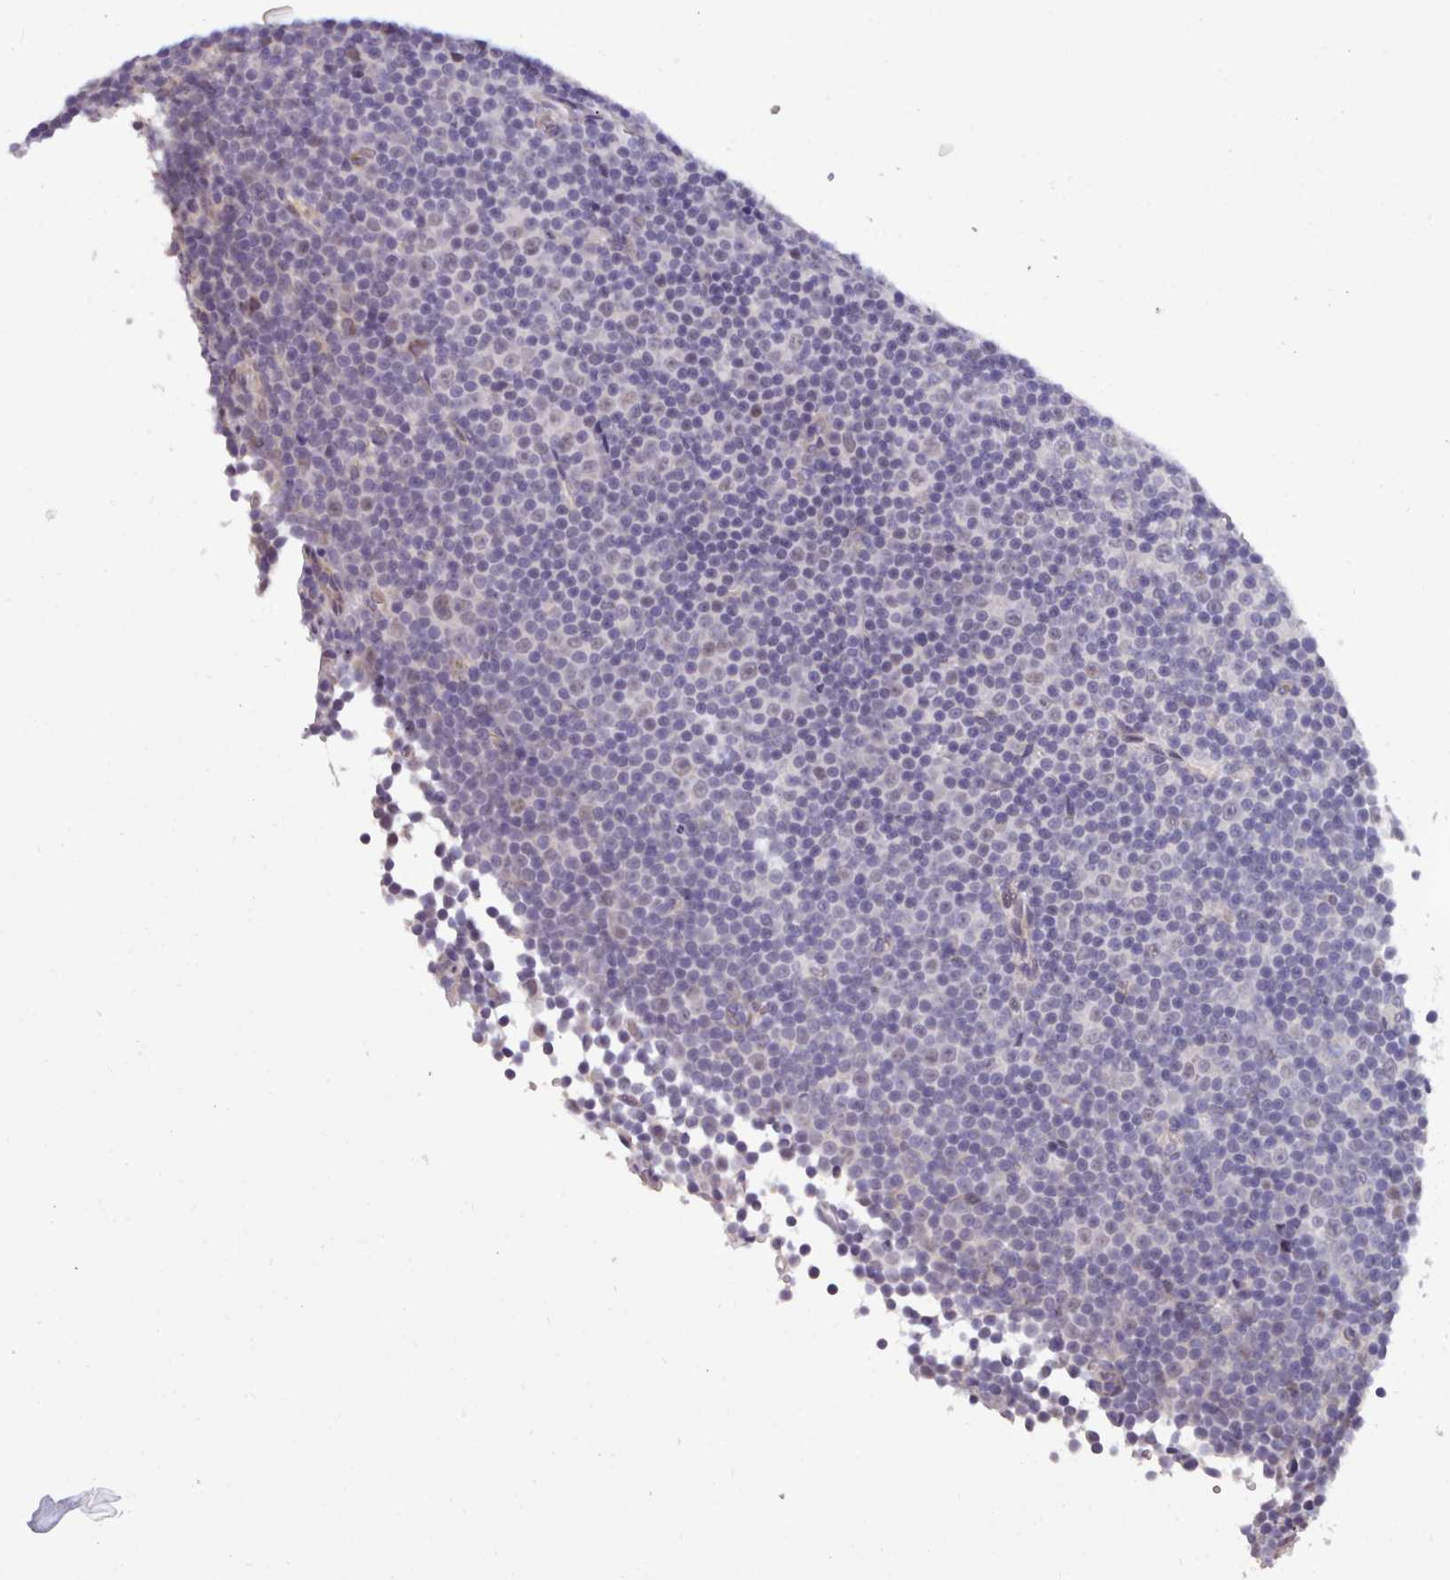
{"staining": {"intensity": "negative", "quantity": "none", "location": "none"}, "tissue": "lymphoma", "cell_type": "Tumor cells", "image_type": "cancer", "snomed": [{"axis": "morphology", "description": "Malignant lymphoma, non-Hodgkin's type, Low grade"}, {"axis": "topography", "description": "Lymph node"}], "caption": "The histopathology image demonstrates no significant expression in tumor cells of lymphoma. The staining was performed using DAB (3,3'-diaminobenzidine) to visualize the protein expression in brown, while the nuclei were stained in blue with hematoxylin (Magnification: 20x).", "gene": "KCTD16", "patient": {"sex": "female", "age": 67}}